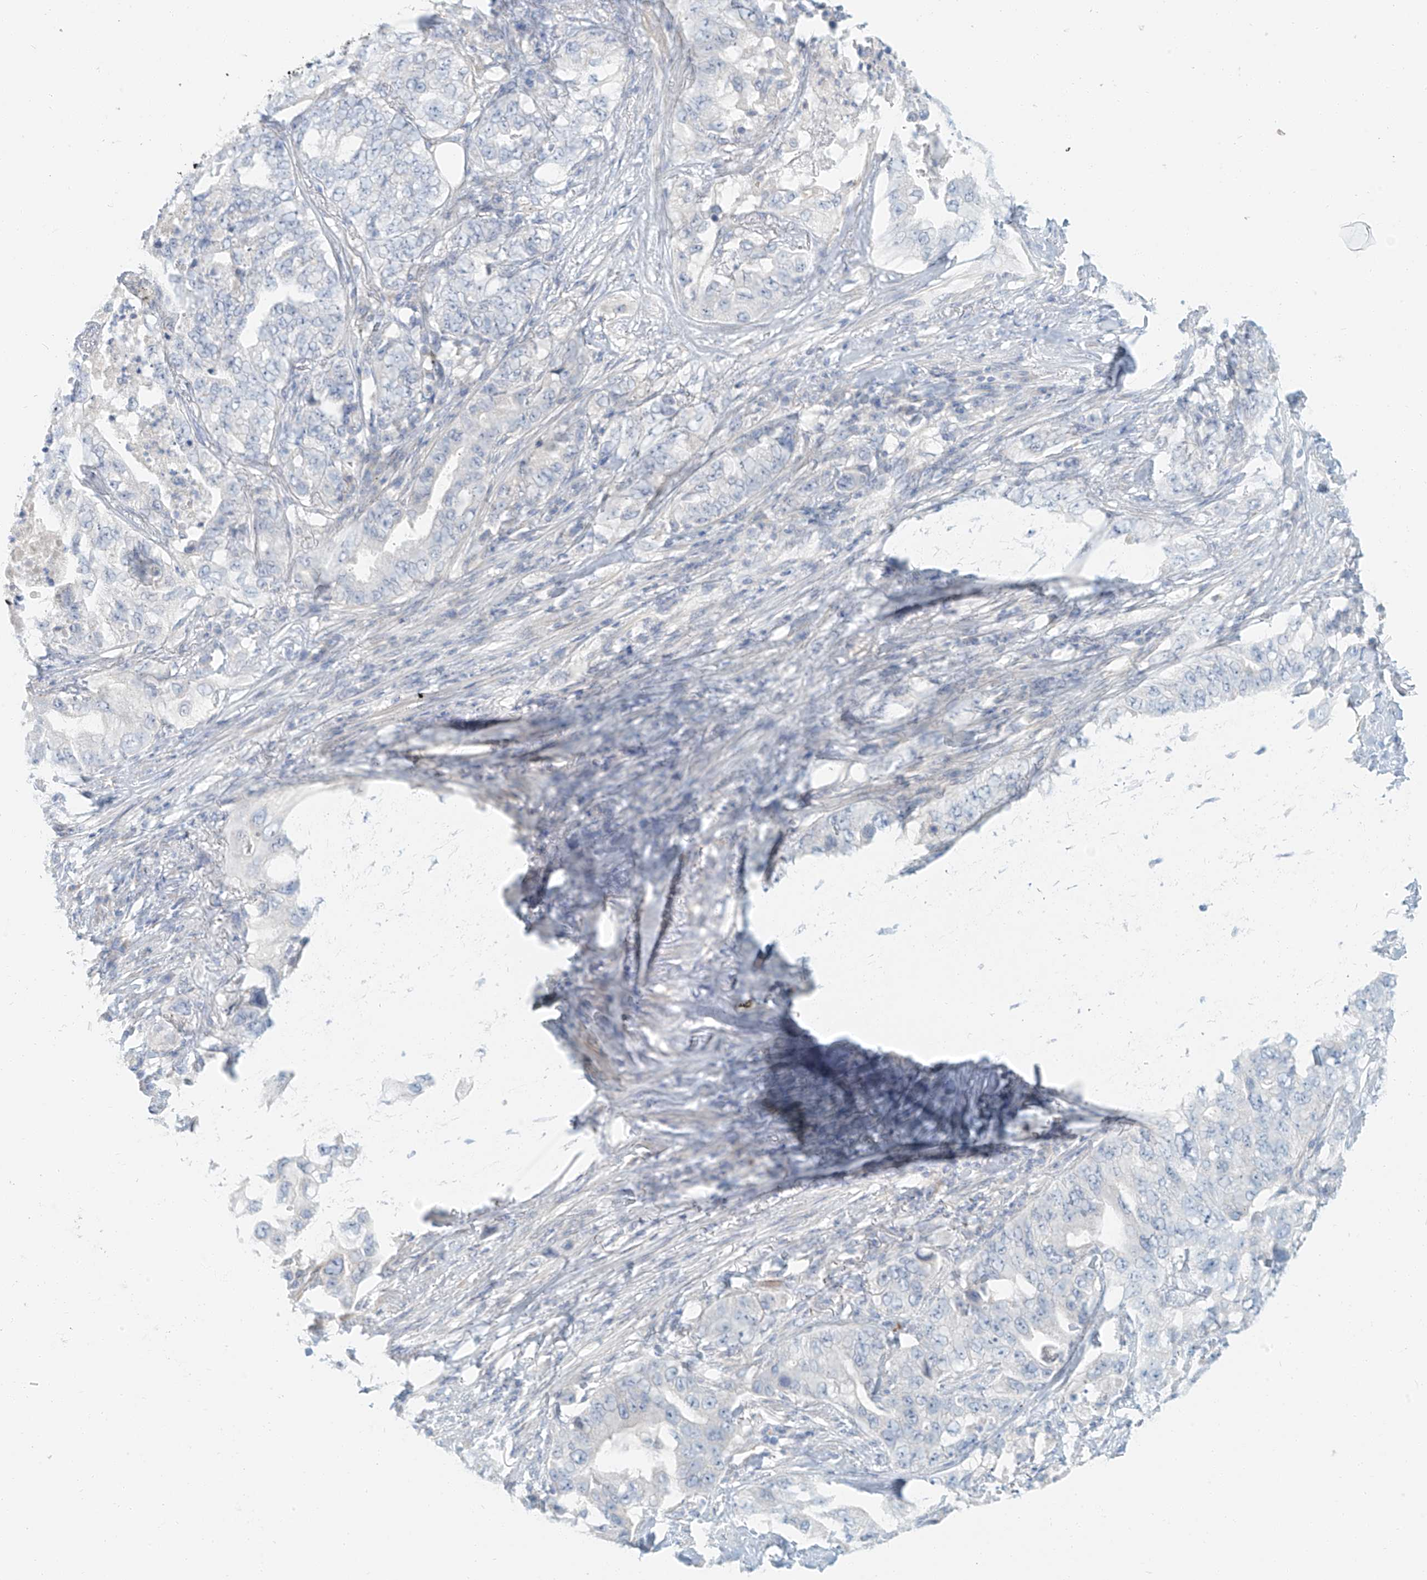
{"staining": {"intensity": "negative", "quantity": "none", "location": "none"}, "tissue": "lung cancer", "cell_type": "Tumor cells", "image_type": "cancer", "snomed": [{"axis": "morphology", "description": "Adenocarcinoma, NOS"}, {"axis": "topography", "description": "Lung"}], "caption": "This is a image of IHC staining of lung cancer (adenocarcinoma), which shows no staining in tumor cells. (Brightfield microscopy of DAB immunohistochemistry (IHC) at high magnification).", "gene": "PGC", "patient": {"sex": "female", "age": 51}}